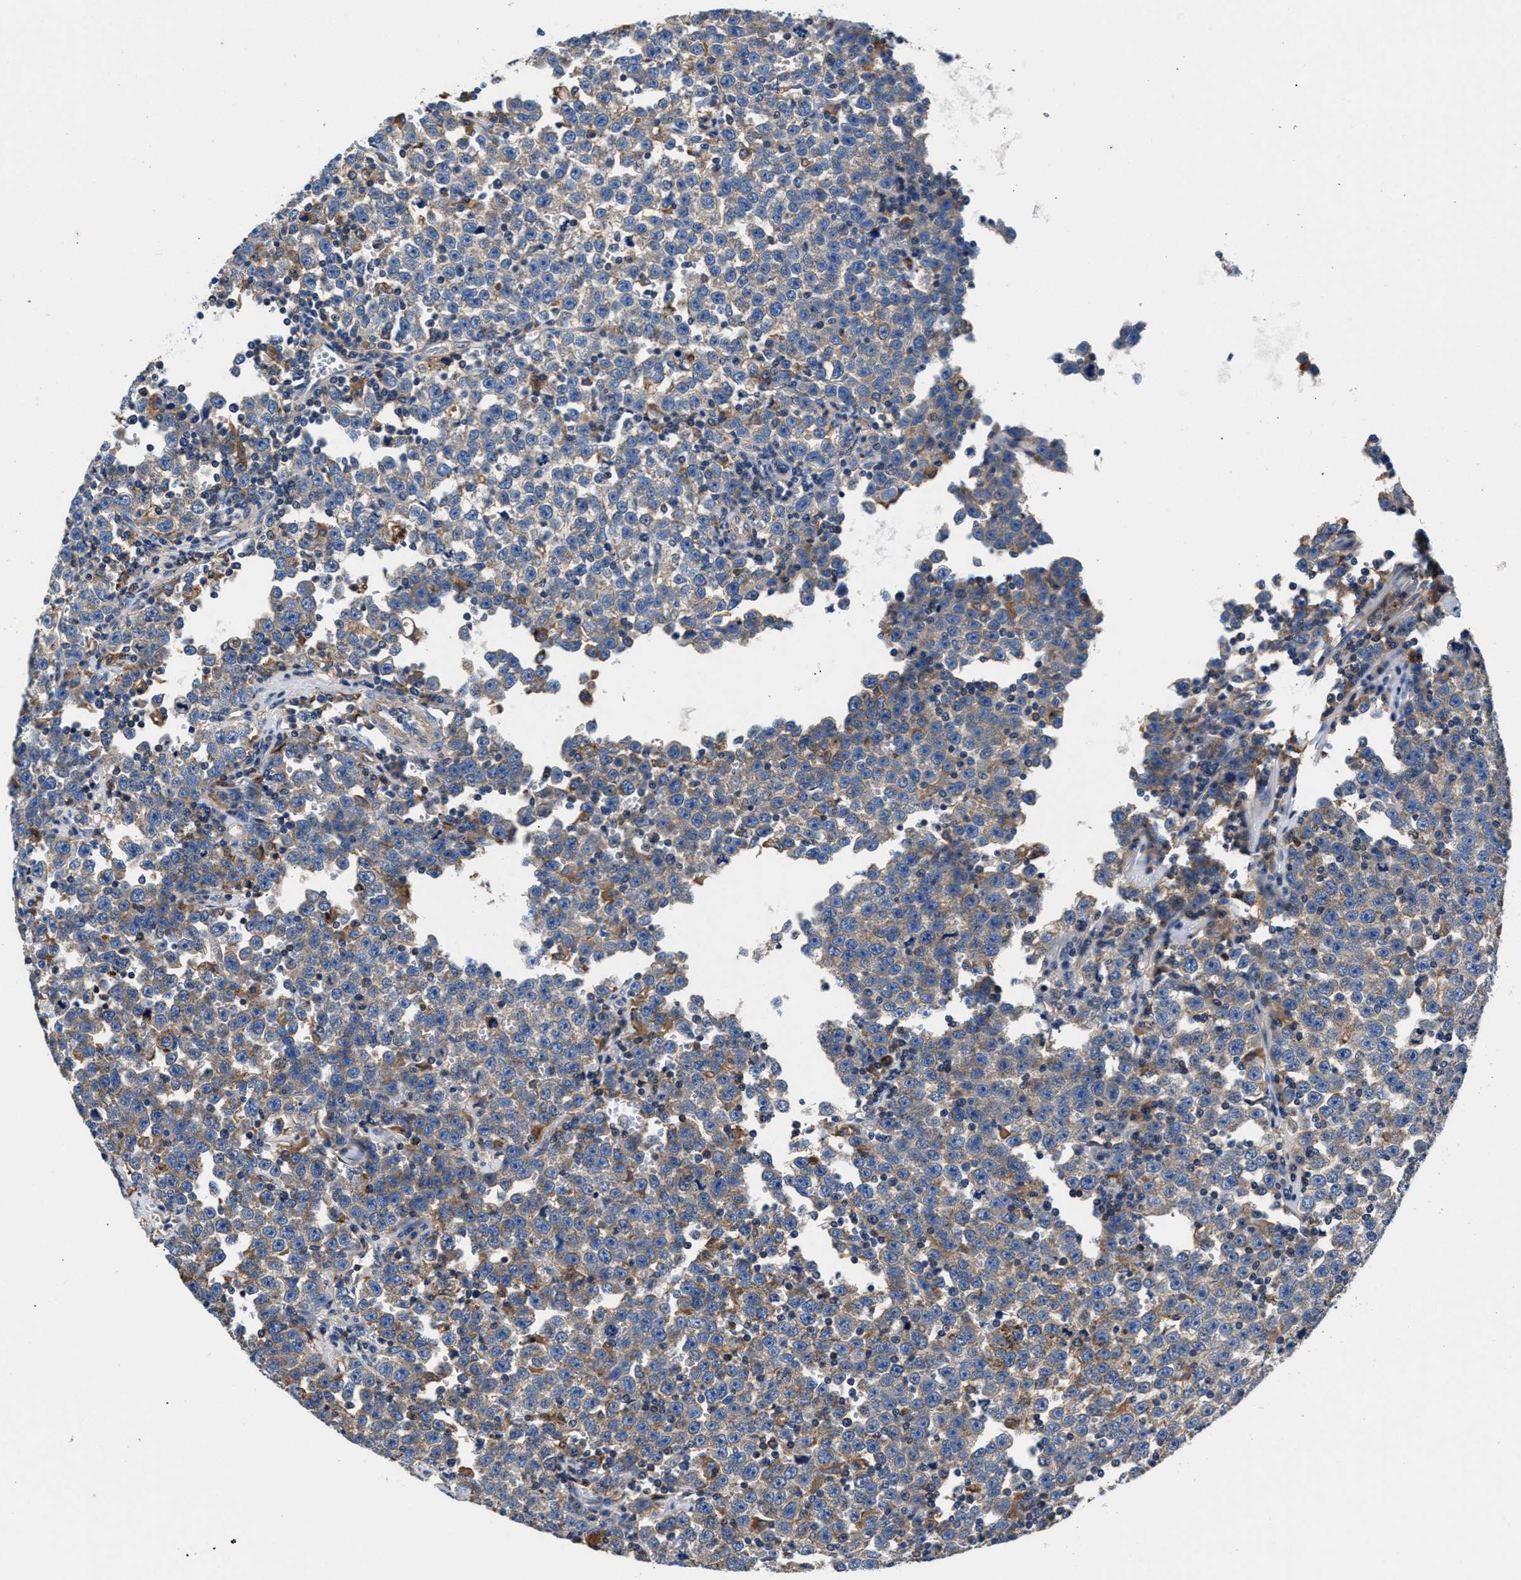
{"staining": {"intensity": "negative", "quantity": "none", "location": "none"}, "tissue": "testis cancer", "cell_type": "Tumor cells", "image_type": "cancer", "snomed": [{"axis": "morphology", "description": "Seminoma, NOS"}, {"axis": "topography", "description": "Testis"}], "caption": "Testis cancer (seminoma) was stained to show a protein in brown. There is no significant positivity in tumor cells.", "gene": "PPP1R9B", "patient": {"sex": "male", "age": 43}}